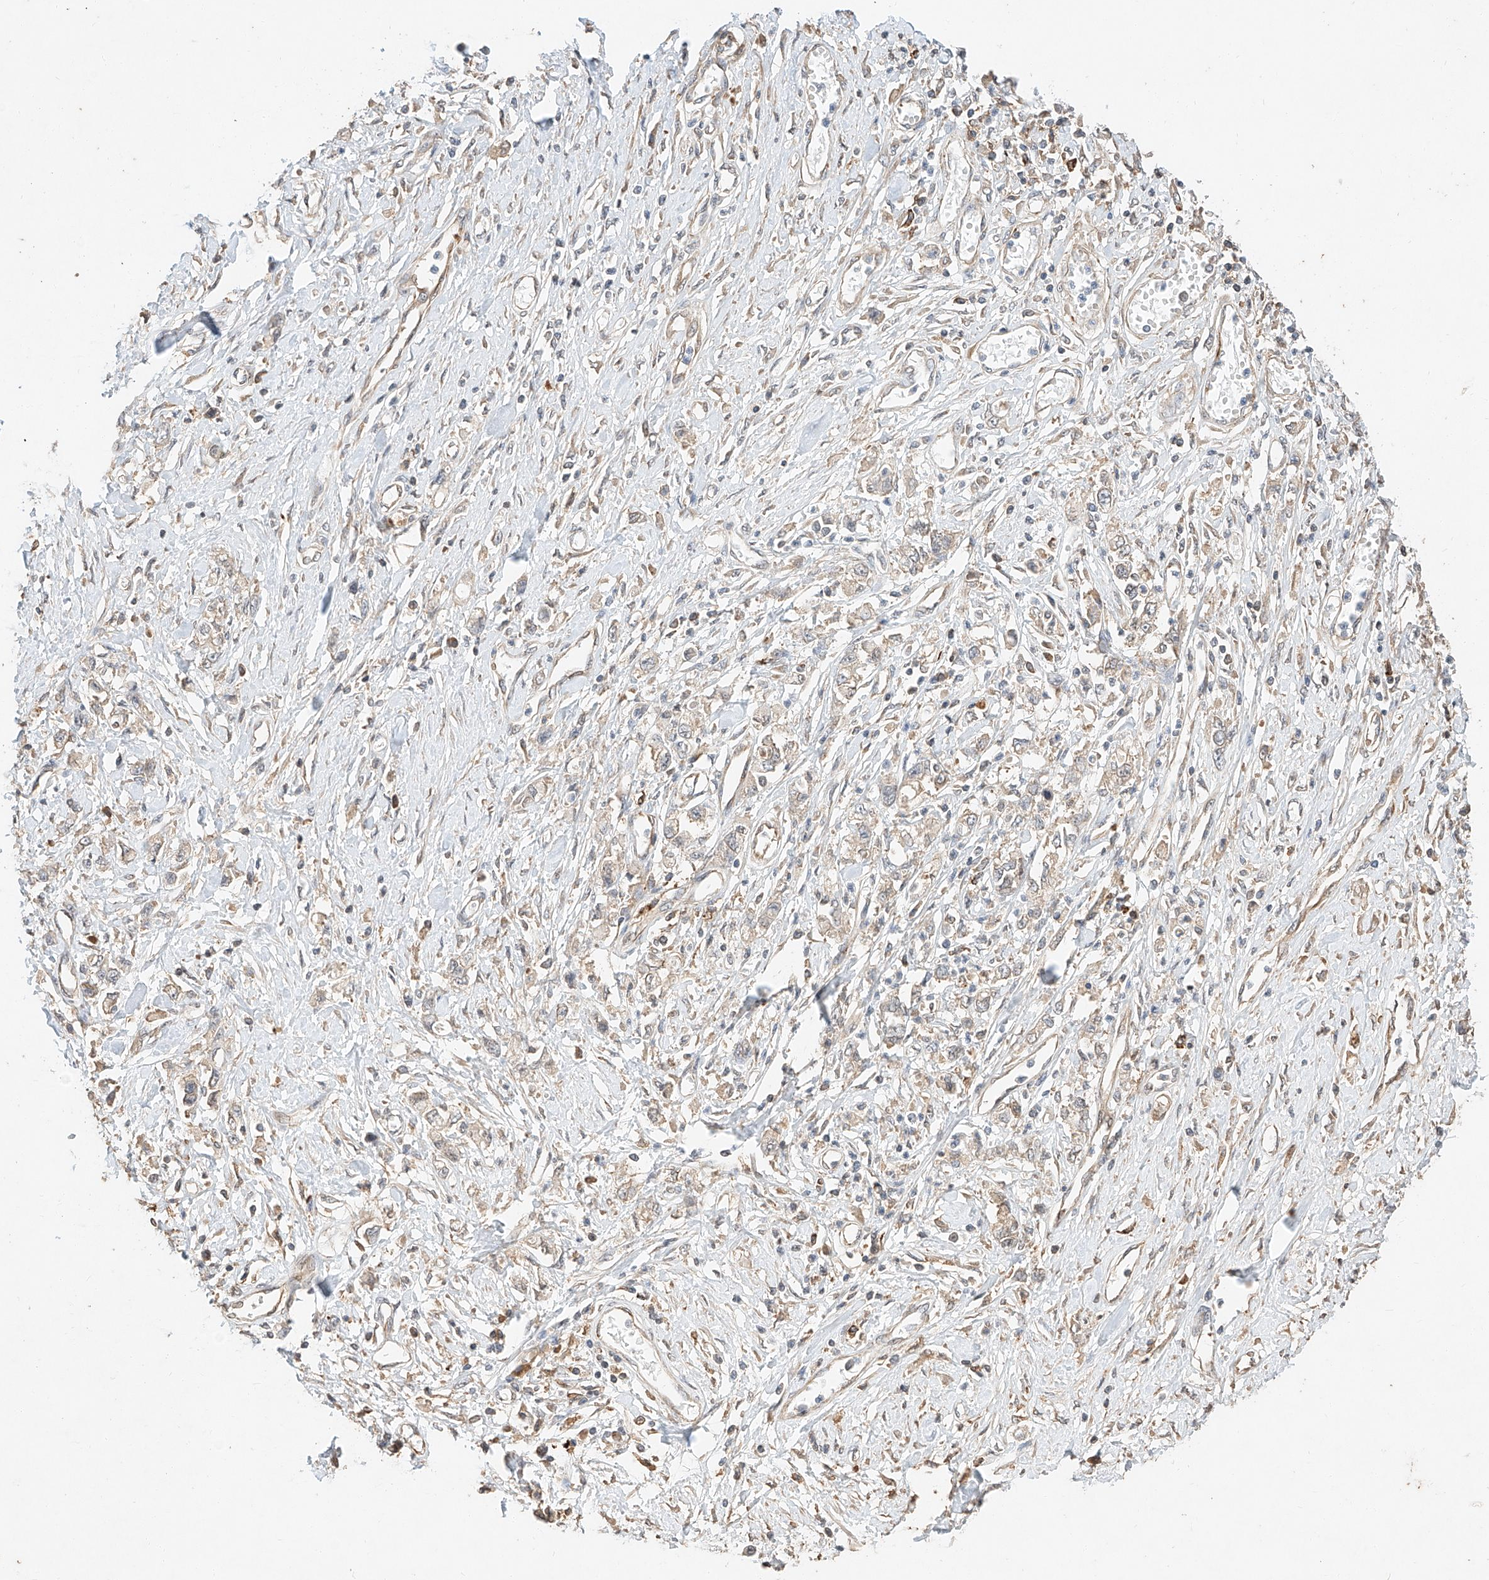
{"staining": {"intensity": "weak", "quantity": "<25%", "location": "cytoplasmic/membranous"}, "tissue": "stomach cancer", "cell_type": "Tumor cells", "image_type": "cancer", "snomed": [{"axis": "morphology", "description": "Adenocarcinoma, NOS"}, {"axis": "topography", "description": "Stomach"}], "caption": "Immunohistochemistry (IHC) photomicrograph of human stomach adenocarcinoma stained for a protein (brown), which exhibits no positivity in tumor cells.", "gene": "SUSD6", "patient": {"sex": "female", "age": 76}}